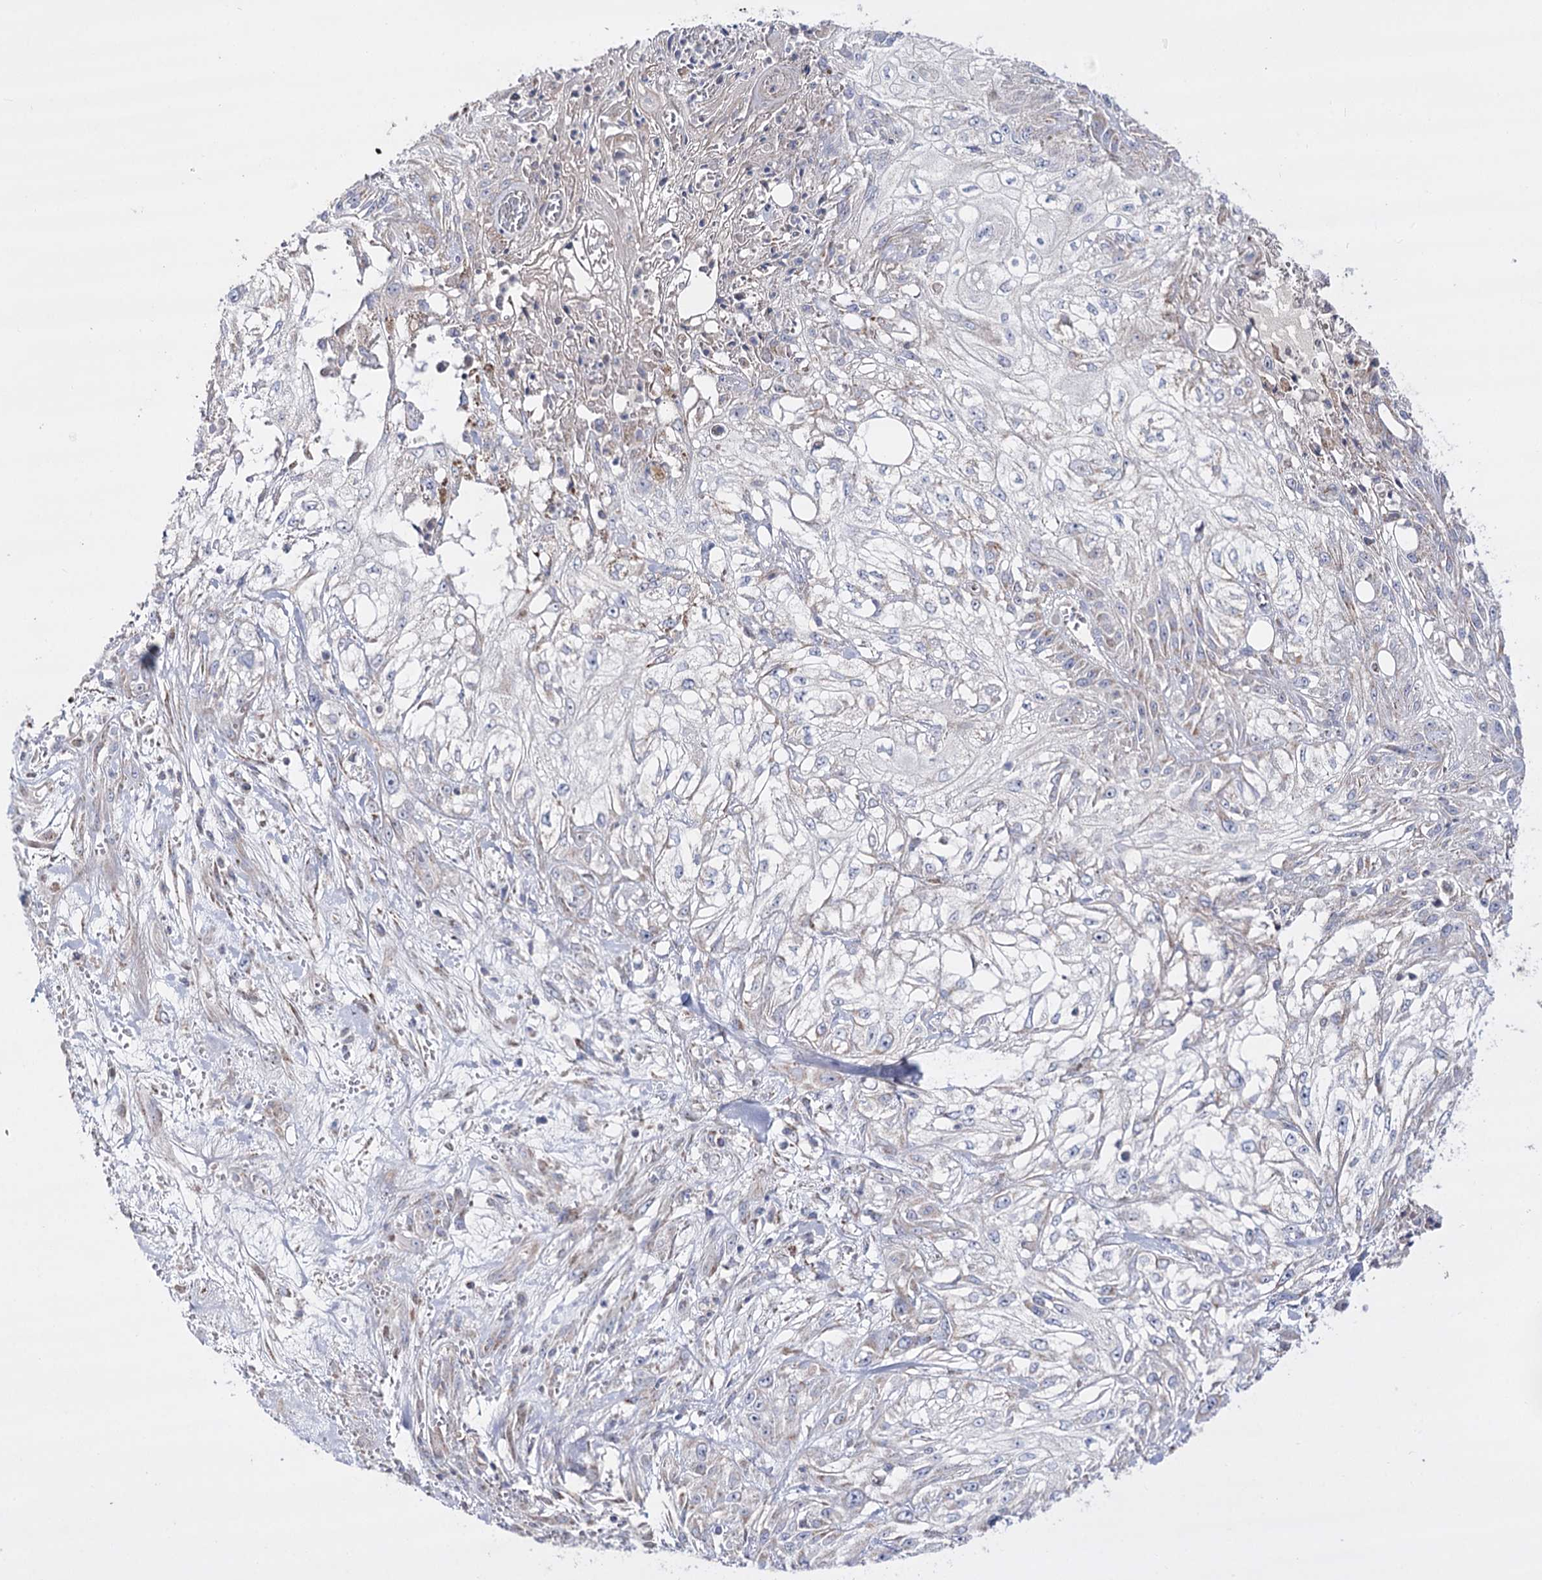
{"staining": {"intensity": "negative", "quantity": "none", "location": "none"}, "tissue": "skin cancer", "cell_type": "Tumor cells", "image_type": "cancer", "snomed": [{"axis": "morphology", "description": "Squamous cell carcinoma, NOS"}, {"axis": "morphology", "description": "Squamous cell carcinoma, metastatic, NOS"}, {"axis": "topography", "description": "Skin"}, {"axis": "topography", "description": "Lymph node"}], "caption": "DAB immunohistochemical staining of human skin cancer displays no significant expression in tumor cells.", "gene": "NADK2", "patient": {"sex": "male", "age": 75}}